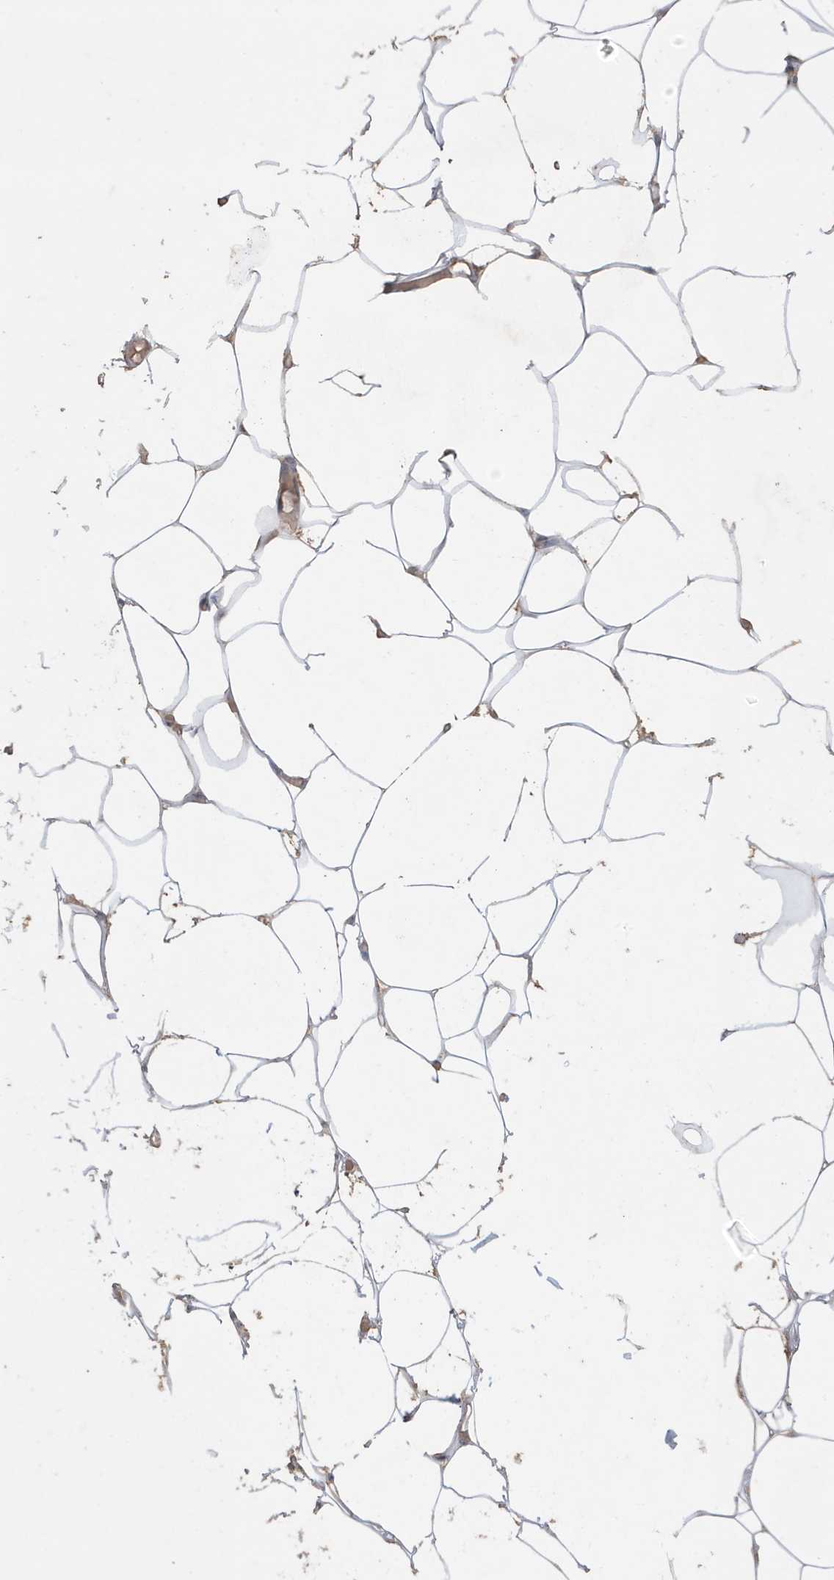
{"staining": {"intensity": "weak", "quantity": "25%-75%", "location": "cytoplasmic/membranous"}, "tissue": "adipose tissue", "cell_type": "Adipocytes", "image_type": "normal", "snomed": [{"axis": "morphology", "description": "Normal tissue, NOS"}, {"axis": "topography", "description": "Breast"}], "caption": "Brown immunohistochemical staining in normal human adipose tissue shows weak cytoplasmic/membranous staining in approximately 25%-75% of adipocytes.", "gene": "FNDC1", "patient": {"sex": "female", "age": 23}}